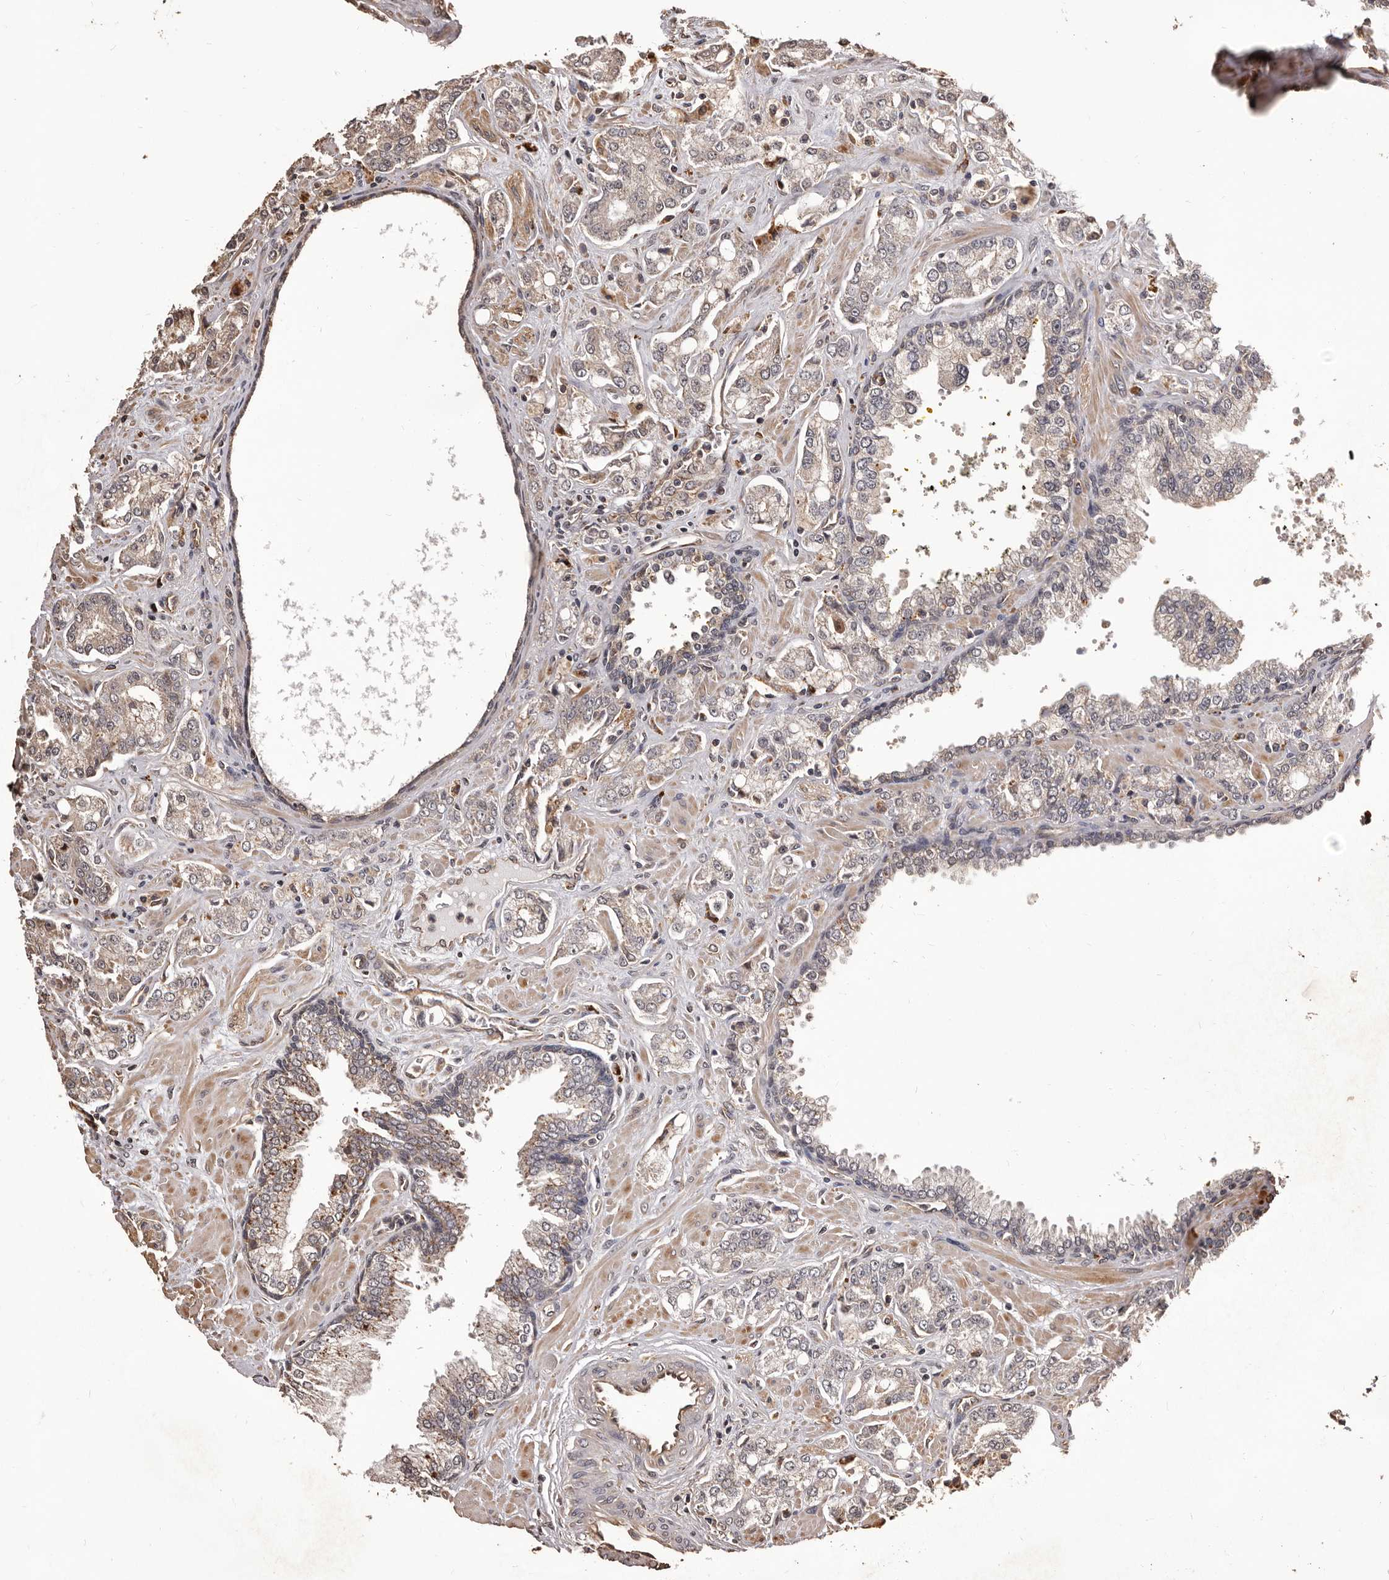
{"staining": {"intensity": "negative", "quantity": "none", "location": "none"}, "tissue": "prostate cancer", "cell_type": "Tumor cells", "image_type": "cancer", "snomed": [{"axis": "morphology", "description": "Adenocarcinoma, High grade"}, {"axis": "topography", "description": "Prostate"}], "caption": "Immunohistochemical staining of prostate adenocarcinoma (high-grade) reveals no significant positivity in tumor cells.", "gene": "ALPK1", "patient": {"sex": "male", "age": 67}}